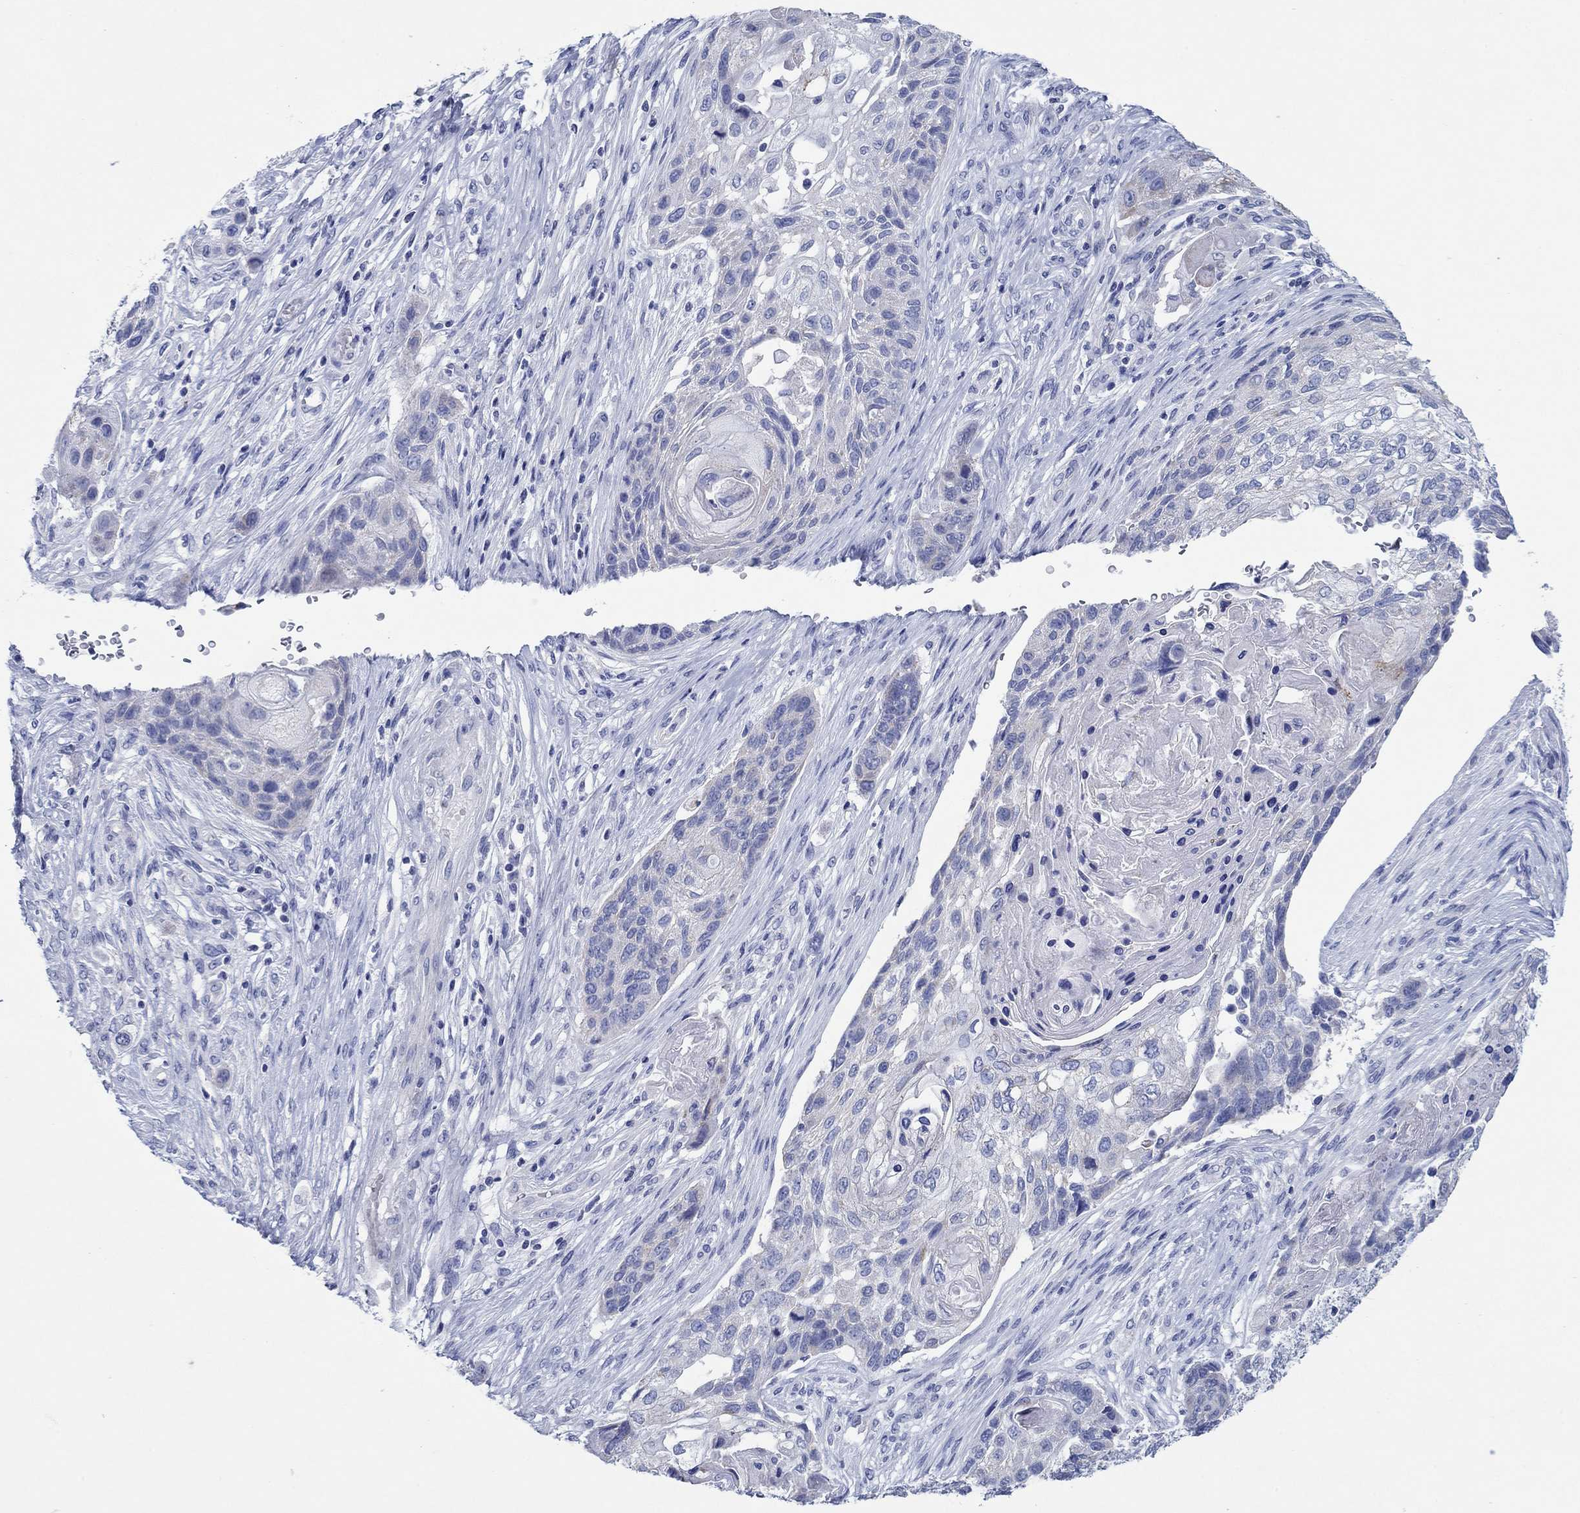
{"staining": {"intensity": "negative", "quantity": "none", "location": "none"}, "tissue": "lung cancer", "cell_type": "Tumor cells", "image_type": "cancer", "snomed": [{"axis": "morphology", "description": "Normal tissue, NOS"}, {"axis": "morphology", "description": "Squamous cell carcinoma, NOS"}, {"axis": "topography", "description": "Bronchus"}, {"axis": "topography", "description": "Lung"}], "caption": "Lung cancer (squamous cell carcinoma) was stained to show a protein in brown. There is no significant staining in tumor cells. (DAB immunohistochemistry (IHC), high magnification).", "gene": "HCRT", "patient": {"sex": "male", "age": 69}}